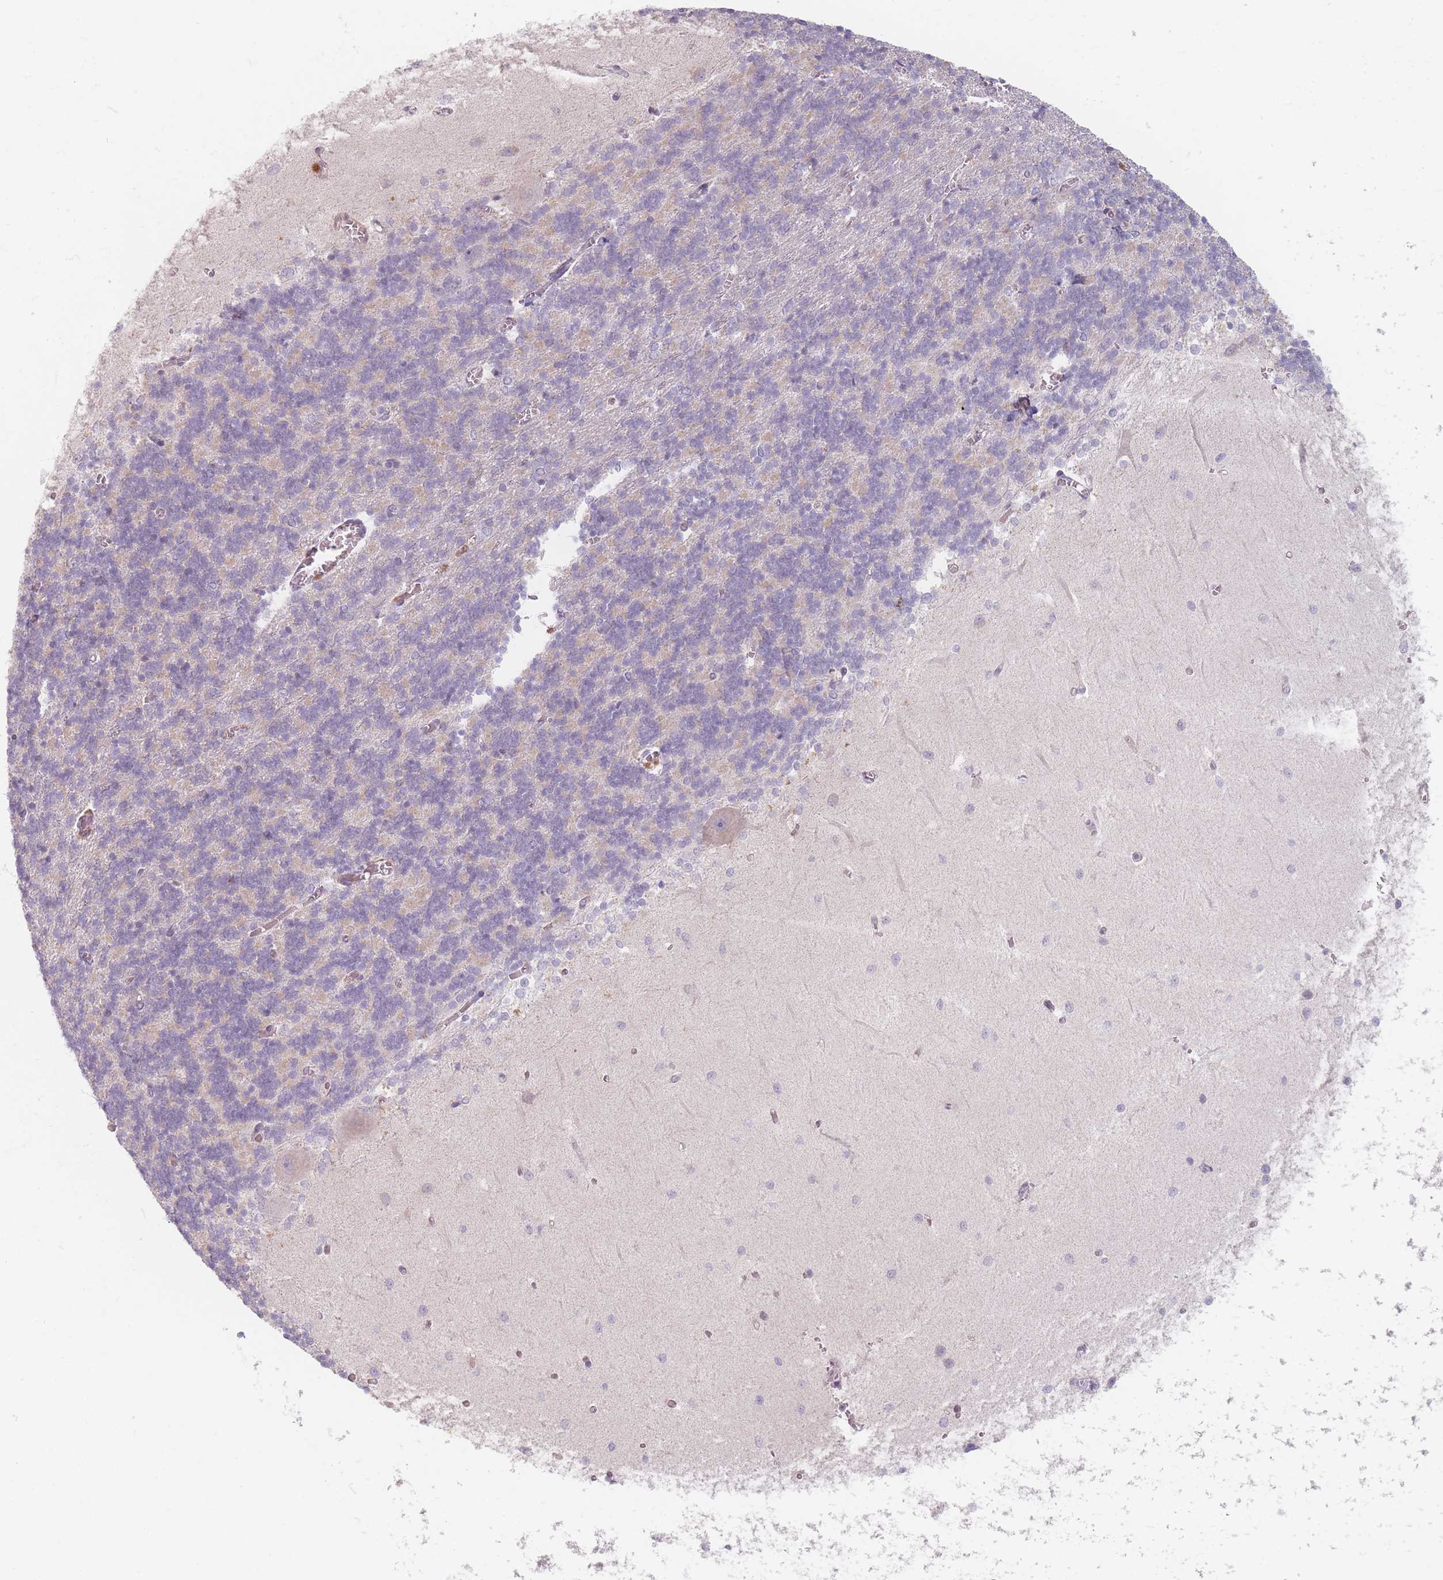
{"staining": {"intensity": "negative", "quantity": "none", "location": "none"}, "tissue": "cerebellum", "cell_type": "Cells in granular layer", "image_type": "normal", "snomed": [{"axis": "morphology", "description": "Normal tissue, NOS"}, {"axis": "topography", "description": "Cerebellum"}], "caption": "This is an immunohistochemistry image of benign human cerebellum. There is no positivity in cells in granular layer.", "gene": "CHCHD7", "patient": {"sex": "male", "age": 37}}